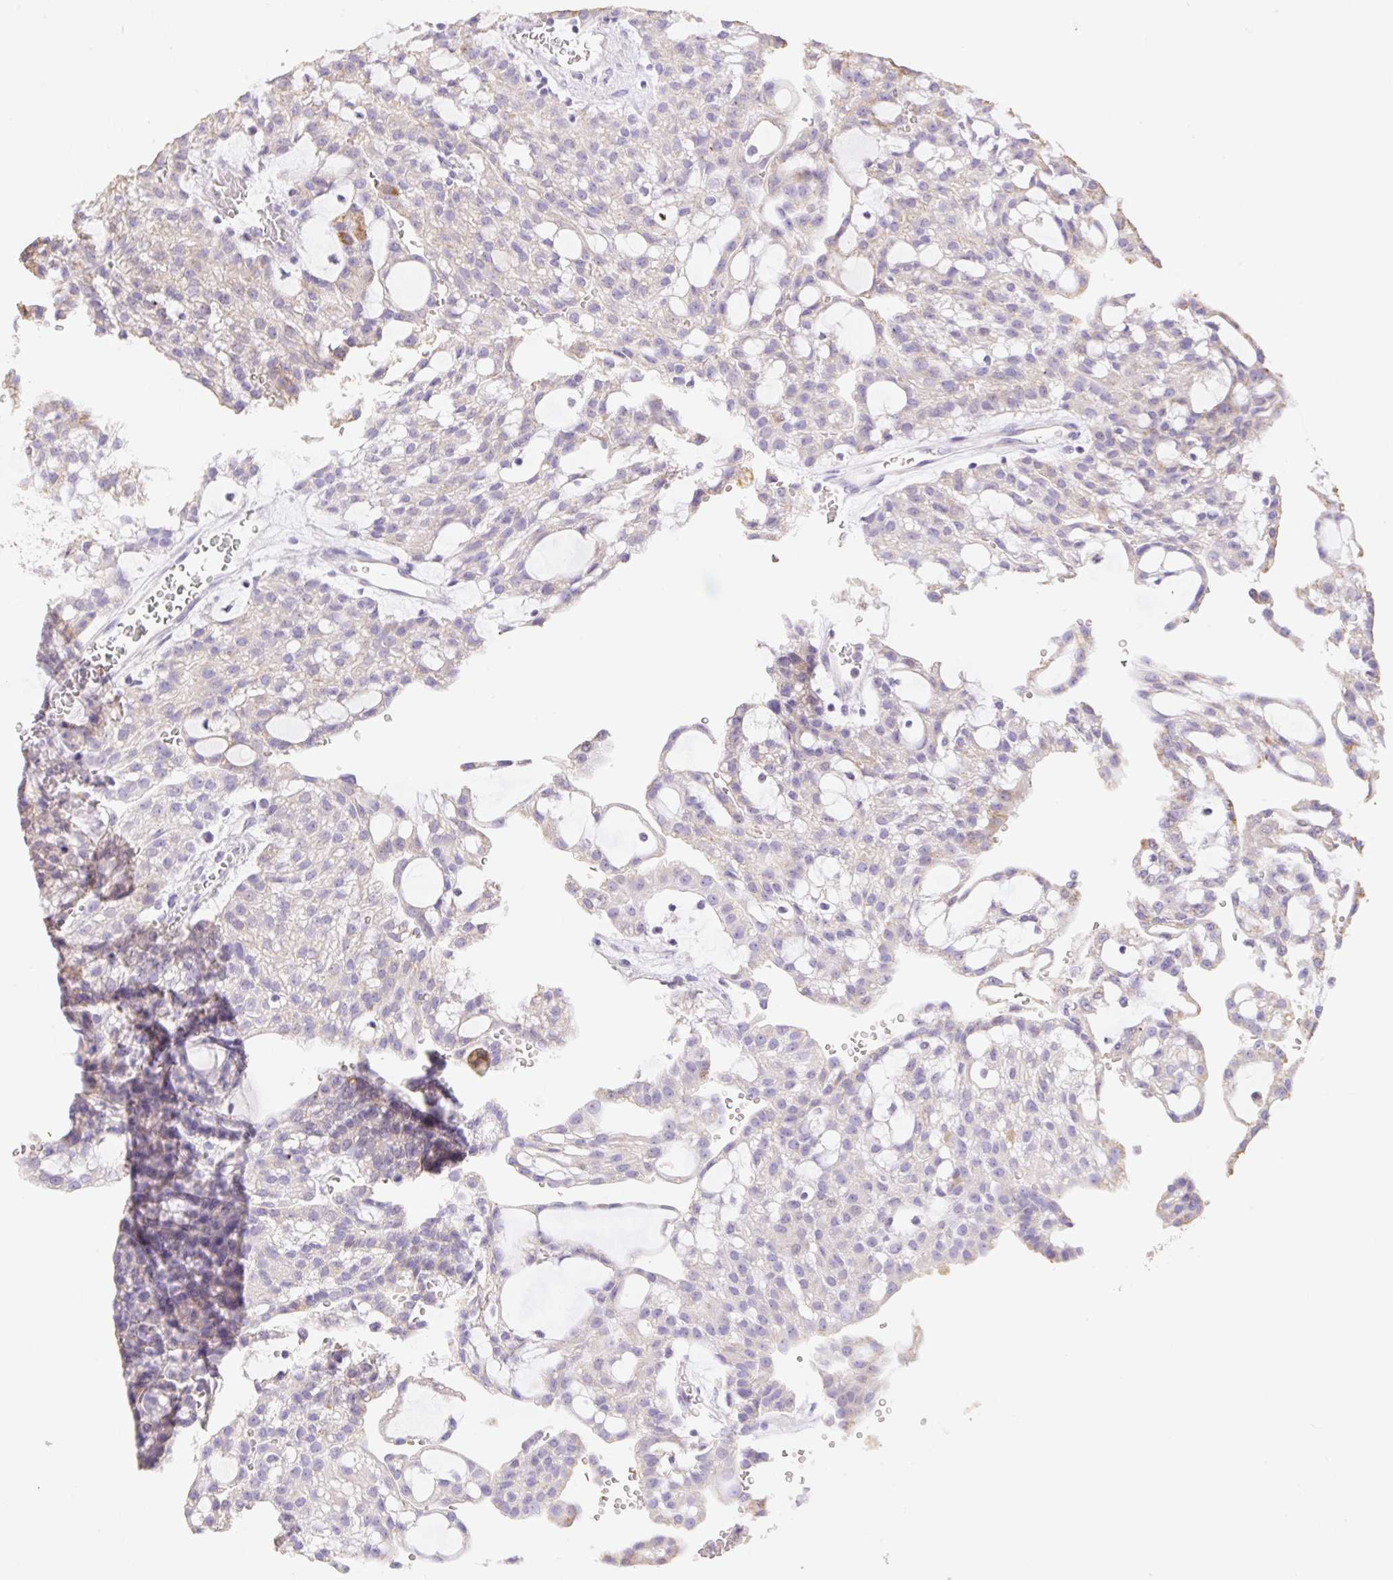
{"staining": {"intensity": "negative", "quantity": "none", "location": "none"}, "tissue": "renal cancer", "cell_type": "Tumor cells", "image_type": "cancer", "snomed": [{"axis": "morphology", "description": "Adenocarcinoma, NOS"}, {"axis": "topography", "description": "Kidney"}], "caption": "This is an IHC histopathology image of renal adenocarcinoma. There is no expression in tumor cells.", "gene": "COPZ2", "patient": {"sex": "male", "age": 63}}